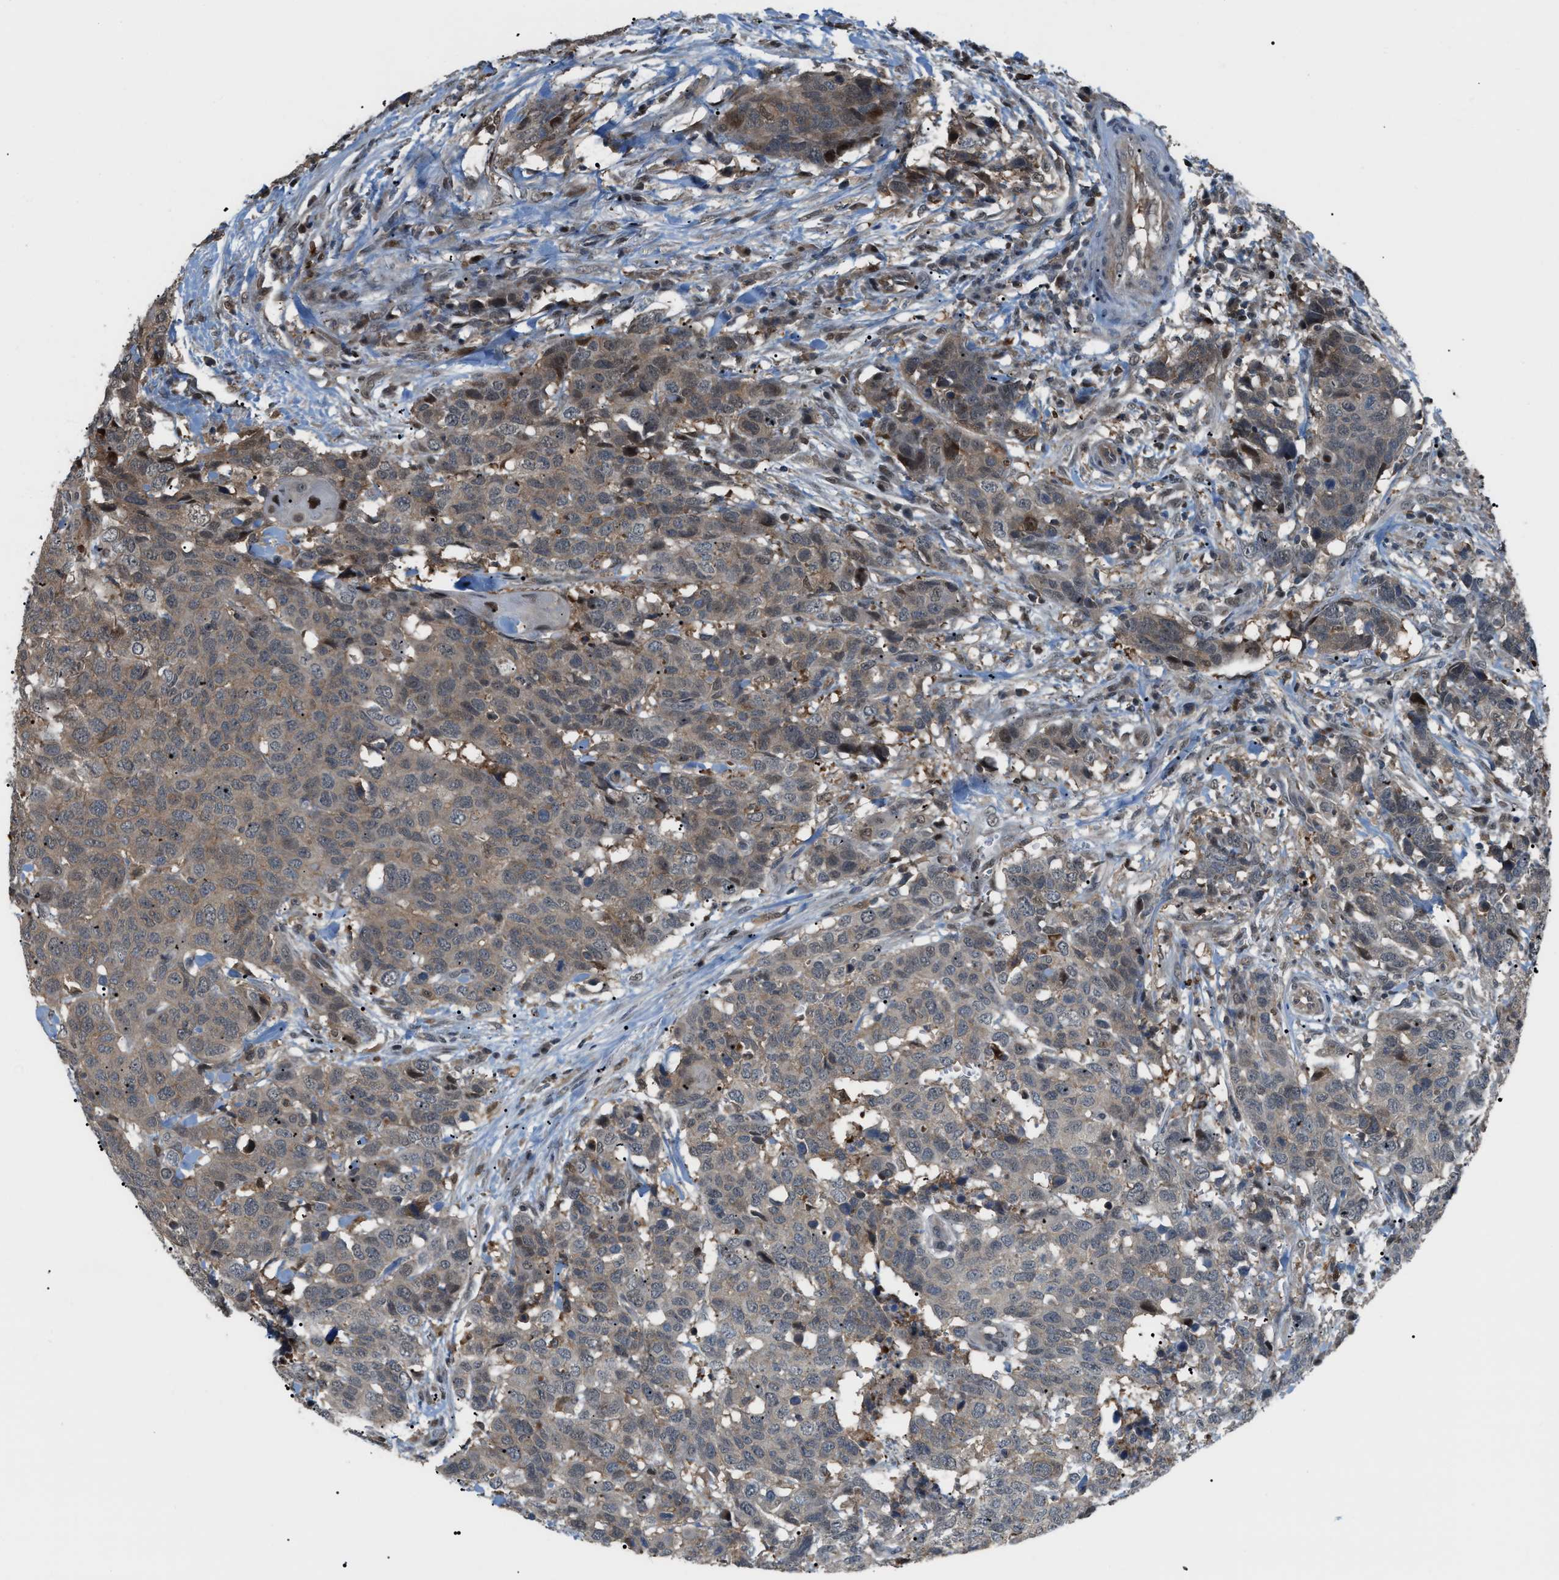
{"staining": {"intensity": "weak", "quantity": ">75%", "location": "cytoplasmic/membranous"}, "tissue": "head and neck cancer", "cell_type": "Tumor cells", "image_type": "cancer", "snomed": [{"axis": "morphology", "description": "Squamous cell carcinoma, NOS"}, {"axis": "topography", "description": "Head-Neck"}], "caption": "A brown stain shows weak cytoplasmic/membranous staining of a protein in human head and neck squamous cell carcinoma tumor cells.", "gene": "RFFL", "patient": {"sex": "male", "age": 66}}